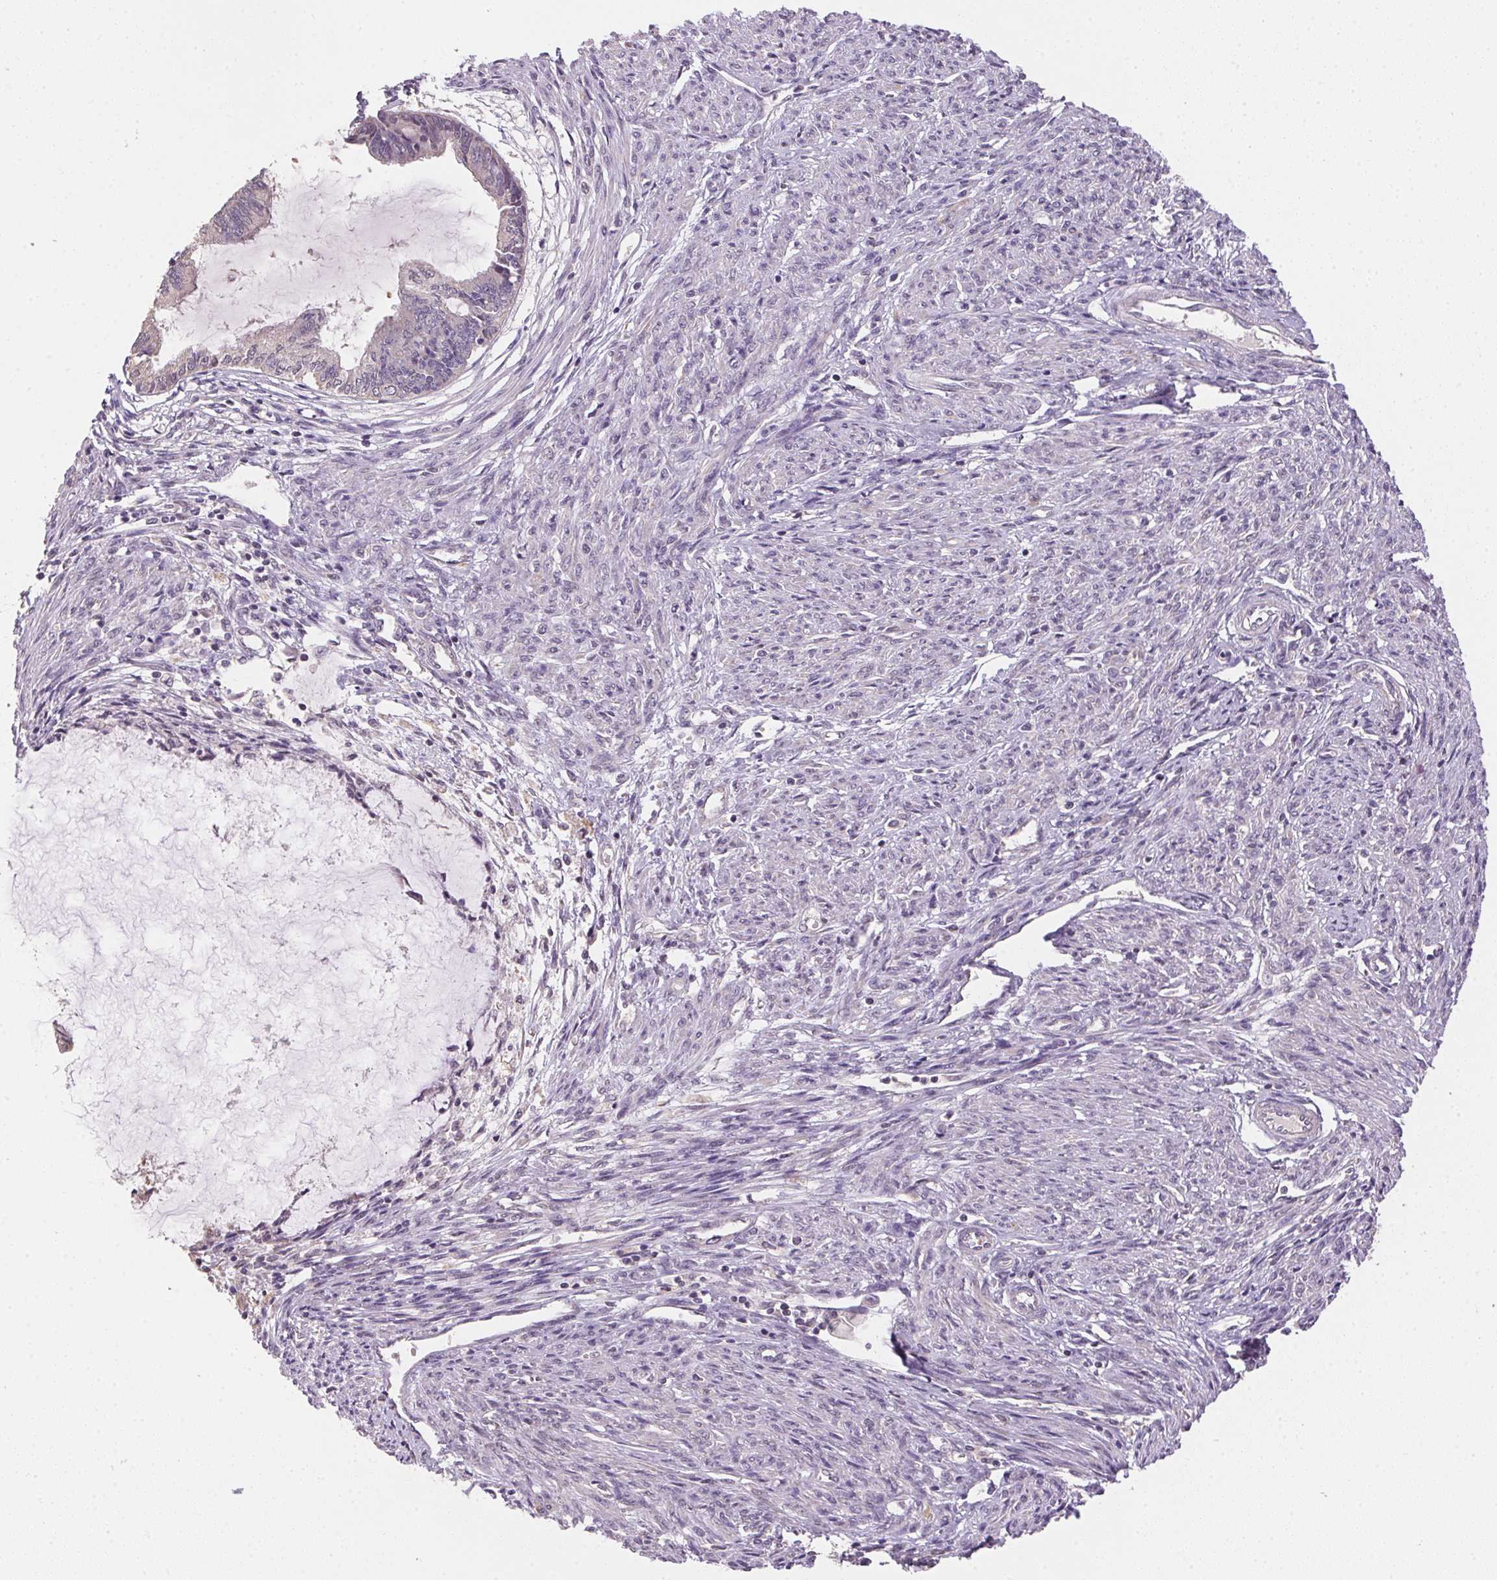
{"staining": {"intensity": "negative", "quantity": "none", "location": "none"}, "tissue": "endometrial cancer", "cell_type": "Tumor cells", "image_type": "cancer", "snomed": [{"axis": "morphology", "description": "Adenocarcinoma, NOS"}, {"axis": "topography", "description": "Endometrium"}], "caption": "A photomicrograph of endometrial cancer (adenocarcinoma) stained for a protein reveals no brown staining in tumor cells.", "gene": "ALDH8A1", "patient": {"sex": "female", "age": 86}}